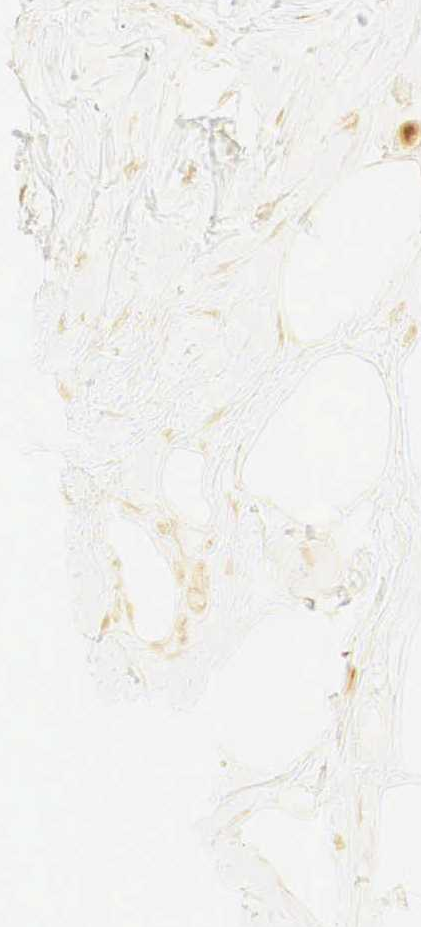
{"staining": {"intensity": "moderate", "quantity": ">75%", "location": "nuclear"}, "tissue": "adipose tissue", "cell_type": "Adipocytes", "image_type": "normal", "snomed": [{"axis": "morphology", "description": "Normal tissue, NOS"}, {"axis": "topography", "description": "Breast"}], "caption": "Benign adipose tissue demonstrates moderate nuclear expression in about >75% of adipocytes, visualized by immunohistochemistry.", "gene": "RNF113A", "patient": {"sex": "female", "age": 44}}